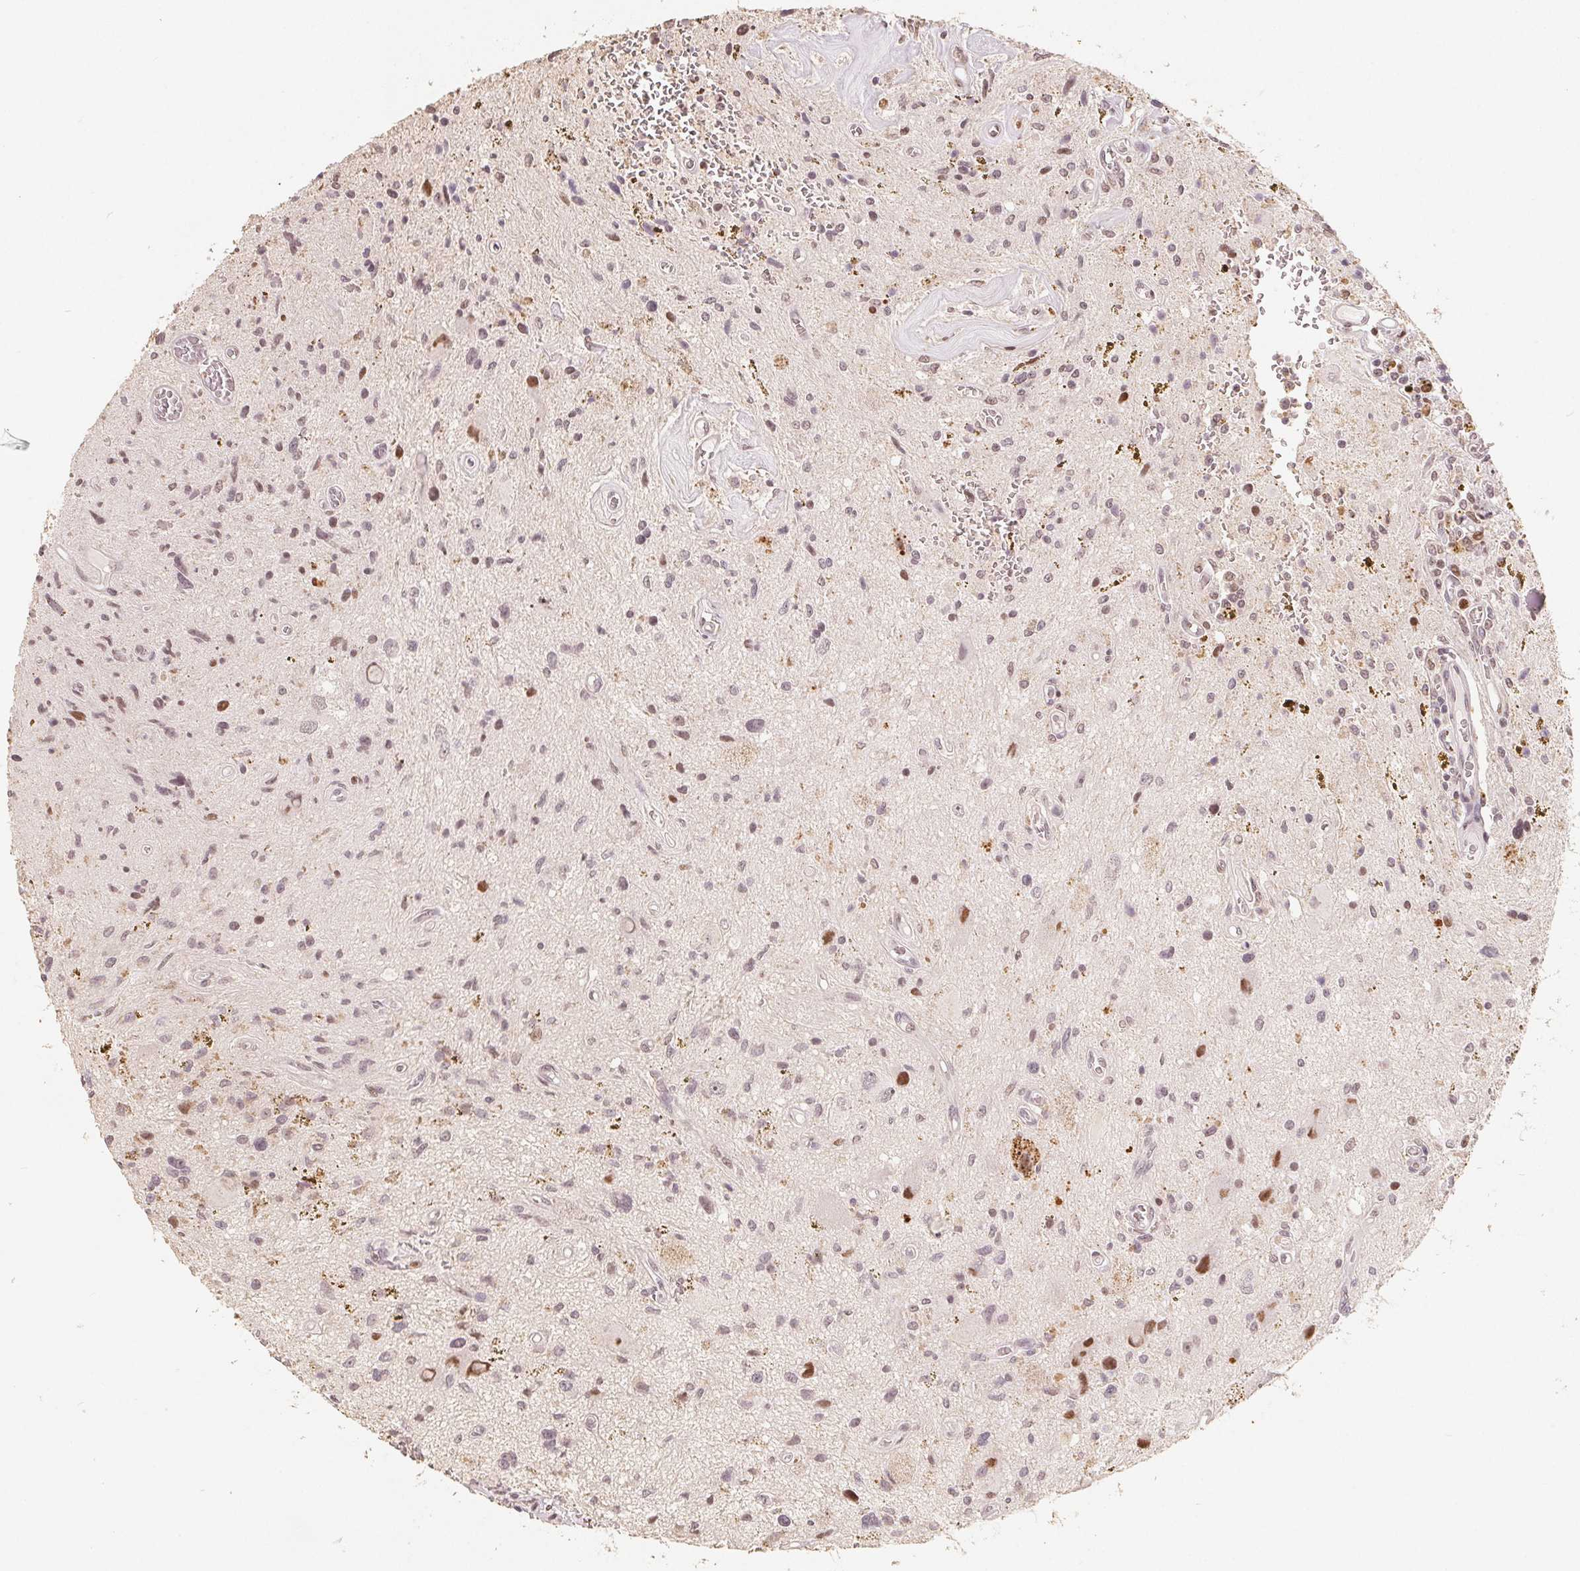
{"staining": {"intensity": "weak", "quantity": "<25%", "location": "nuclear"}, "tissue": "glioma", "cell_type": "Tumor cells", "image_type": "cancer", "snomed": [{"axis": "morphology", "description": "Glioma, malignant, Low grade"}, {"axis": "topography", "description": "Cerebellum"}], "caption": "This is an immunohistochemistry image of human glioma. There is no positivity in tumor cells.", "gene": "CCDC138", "patient": {"sex": "female", "age": 14}}